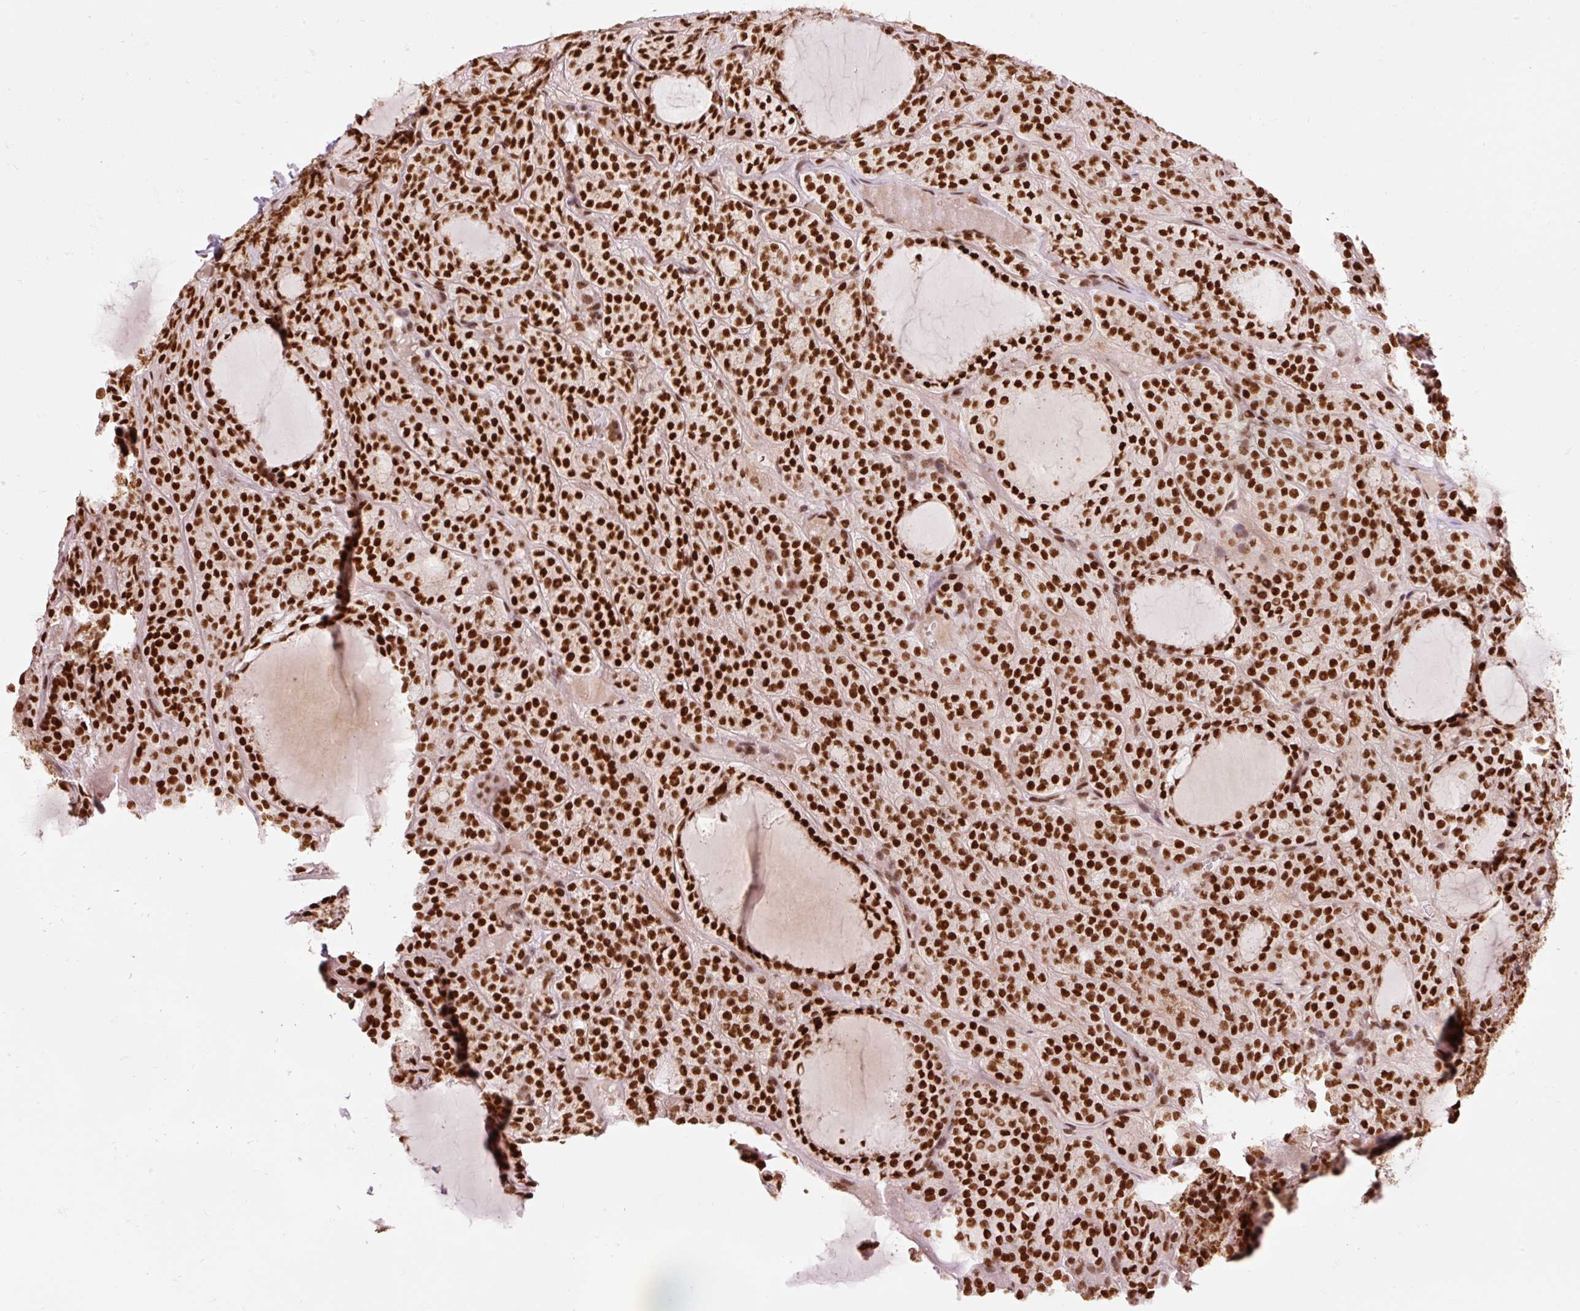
{"staining": {"intensity": "strong", "quantity": ">75%", "location": "nuclear"}, "tissue": "thyroid cancer", "cell_type": "Tumor cells", "image_type": "cancer", "snomed": [{"axis": "morphology", "description": "Follicular adenoma carcinoma, NOS"}, {"axis": "topography", "description": "Thyroid gland"}], "caption": "The photomicrograph demonstrates a brown stain indicating the presence of a protein in the nuclear of tumor cells in follicular adenoma carcinoma (thyroid).", "gene": "ZBTB44", "patient": {"sex": "female", "age": 63}}